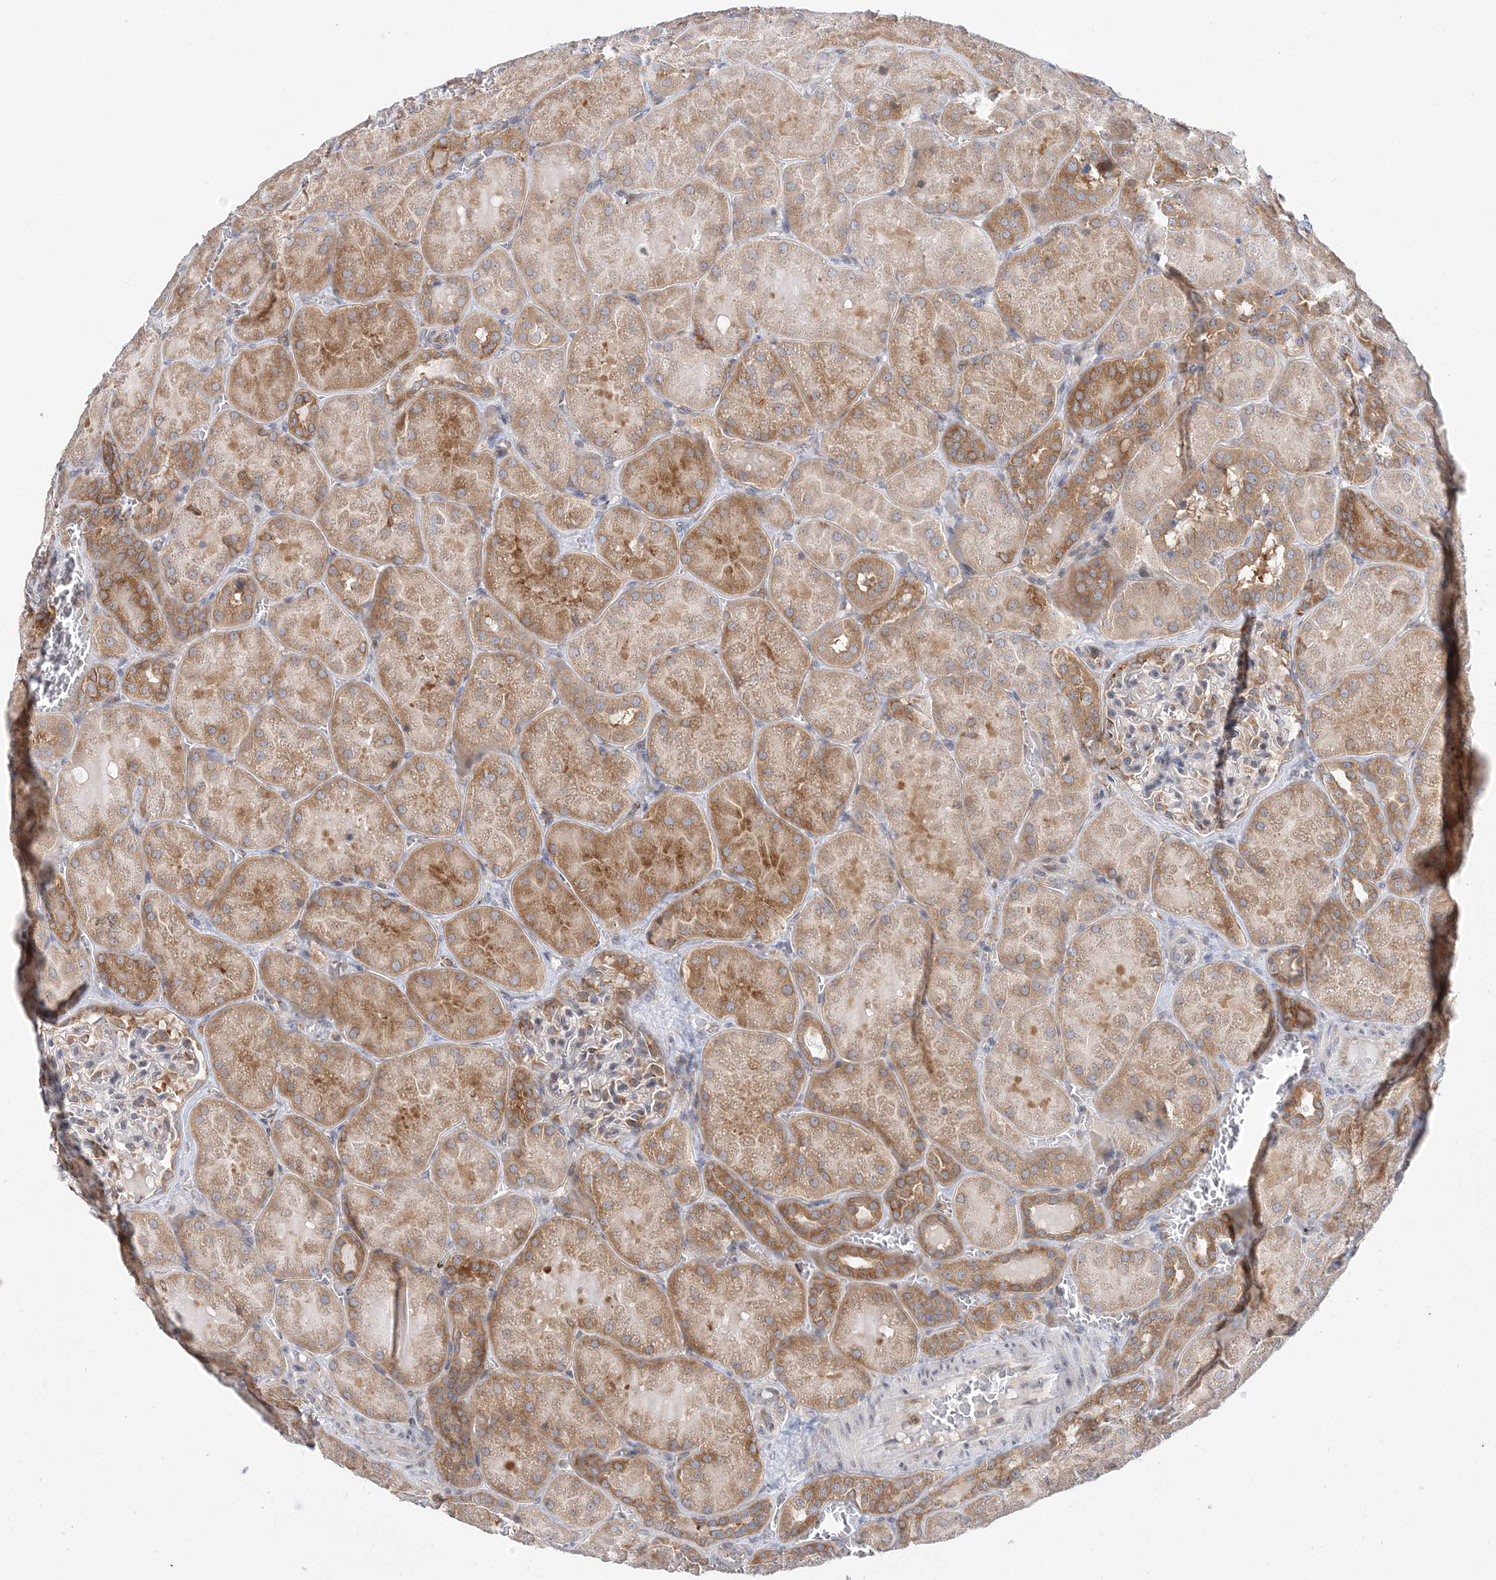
{"staining": {"intensity": "moderate", "quantity": "<25%", "location": "cytoplasmic/membranous"}, "tissue": "kidney", "cell_type": "Cells in glomeruli", "image_type": "normal", "snomed": [{"axis": "morphology", "description": "Normal tissue, NOS"}, {"axis": "topography", "description": "Kidney"}], "caption": "Protein staining shows moderate cytoplasmic/membranous positivity in approximately <25% of cells in glomeruli in normal kidney.", "gene": "LARP4B", "patient": {"sex": "male", "age": 28}}